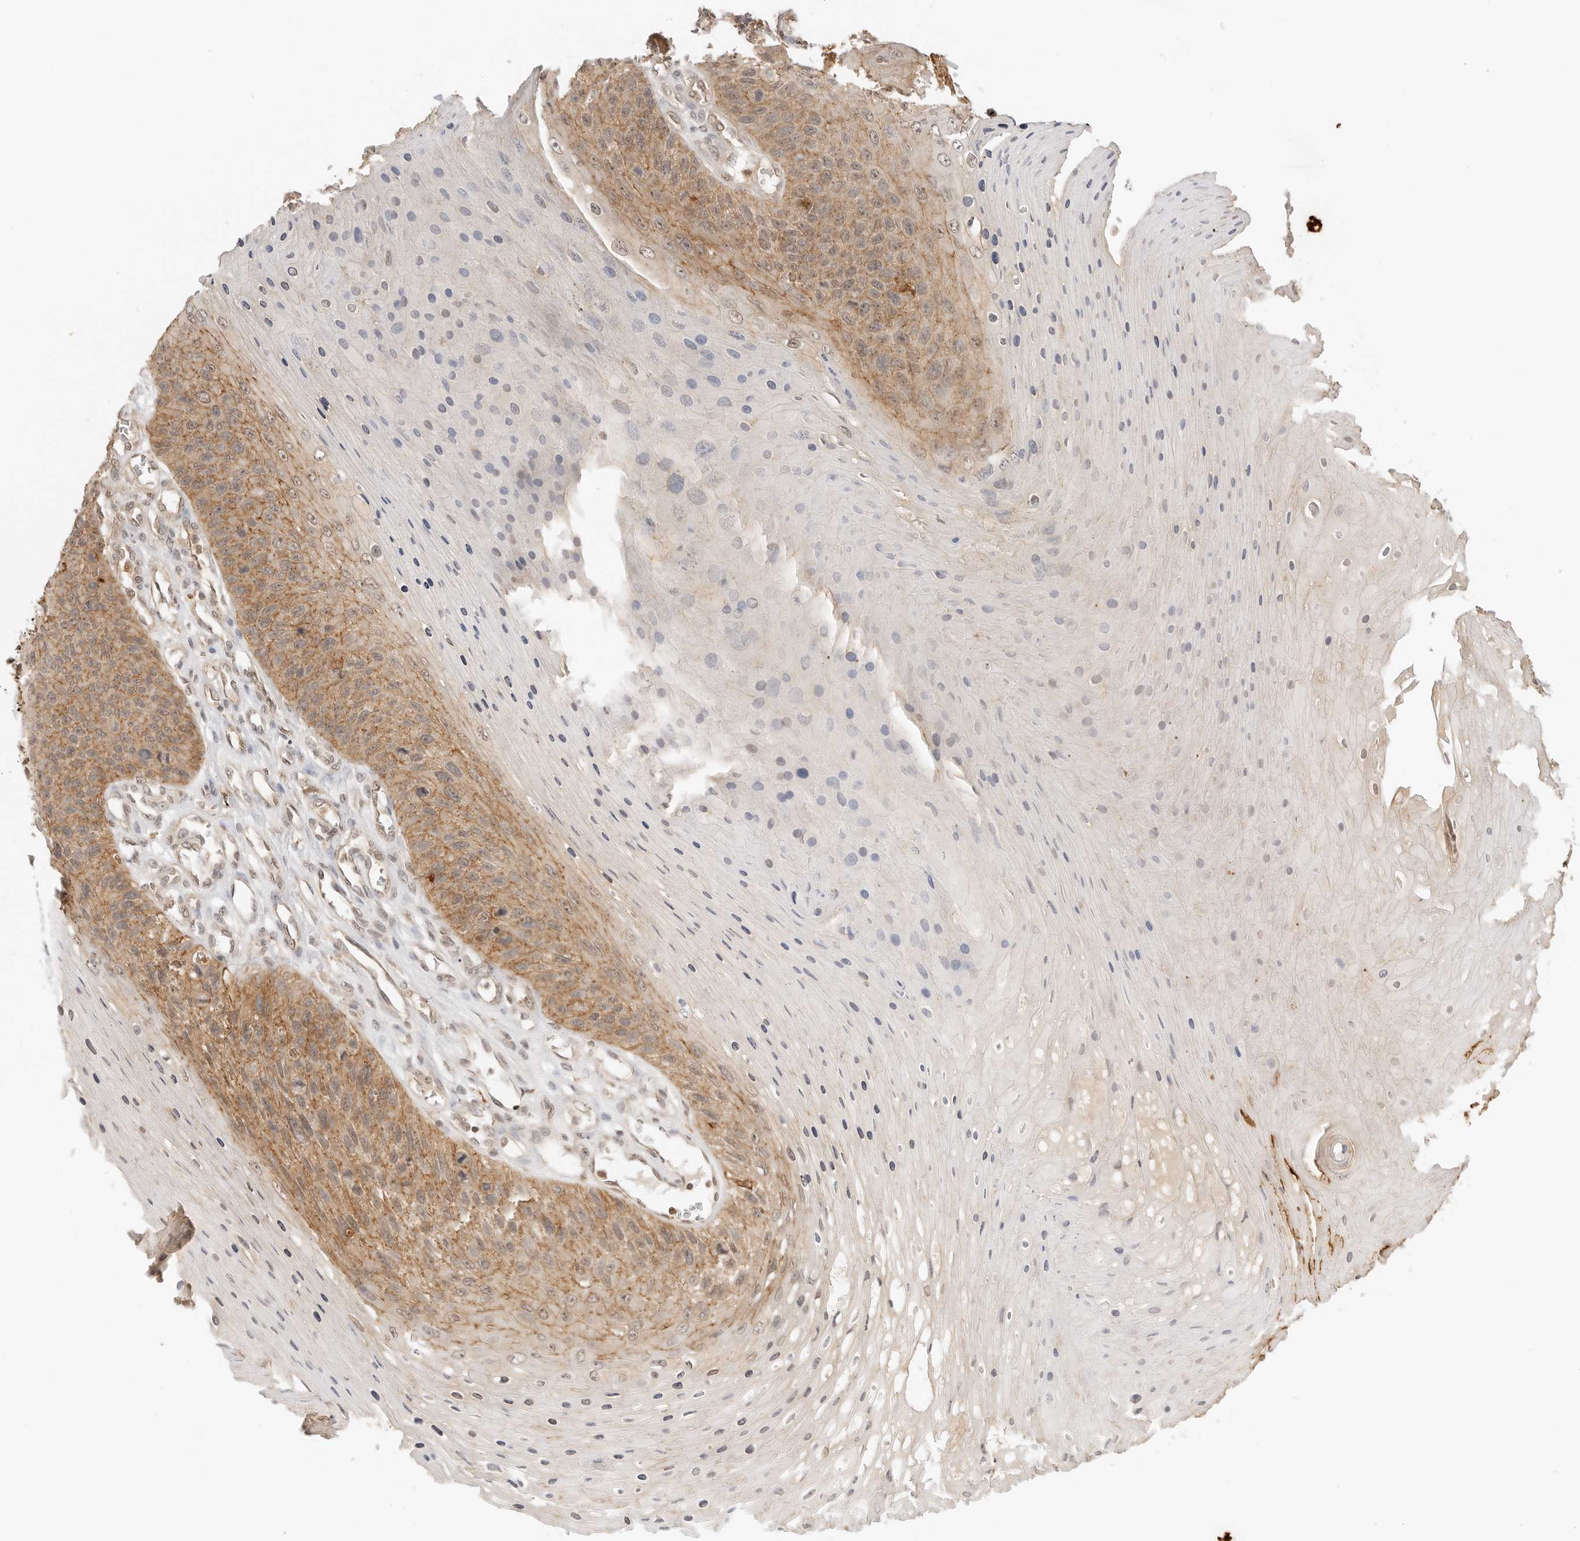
{"staining": {"intensity": "moderate", "quantity": "25%-75%", "location": "cytoplasmic/membranous"}, "tissue": "skin cancer", "cell_type": "Tumor cells", "image_type": "cancer", "snomed": [{"axis": "morphology", "description": "Squamous cell carcinoma, NOS"}, {"axis": "topography", "description": "Skin"}], "caption": "Immunohistochemical staining of skin cancer displays medium levels of moderate cytoplasmic/membranous protein staining in about 25%-75% of tumor cells. The protein of interest is shown in brown color, while the nuclei are stained blue.", "gene": "EPHA1", "patient": {"sex": "female", "age": 88}}